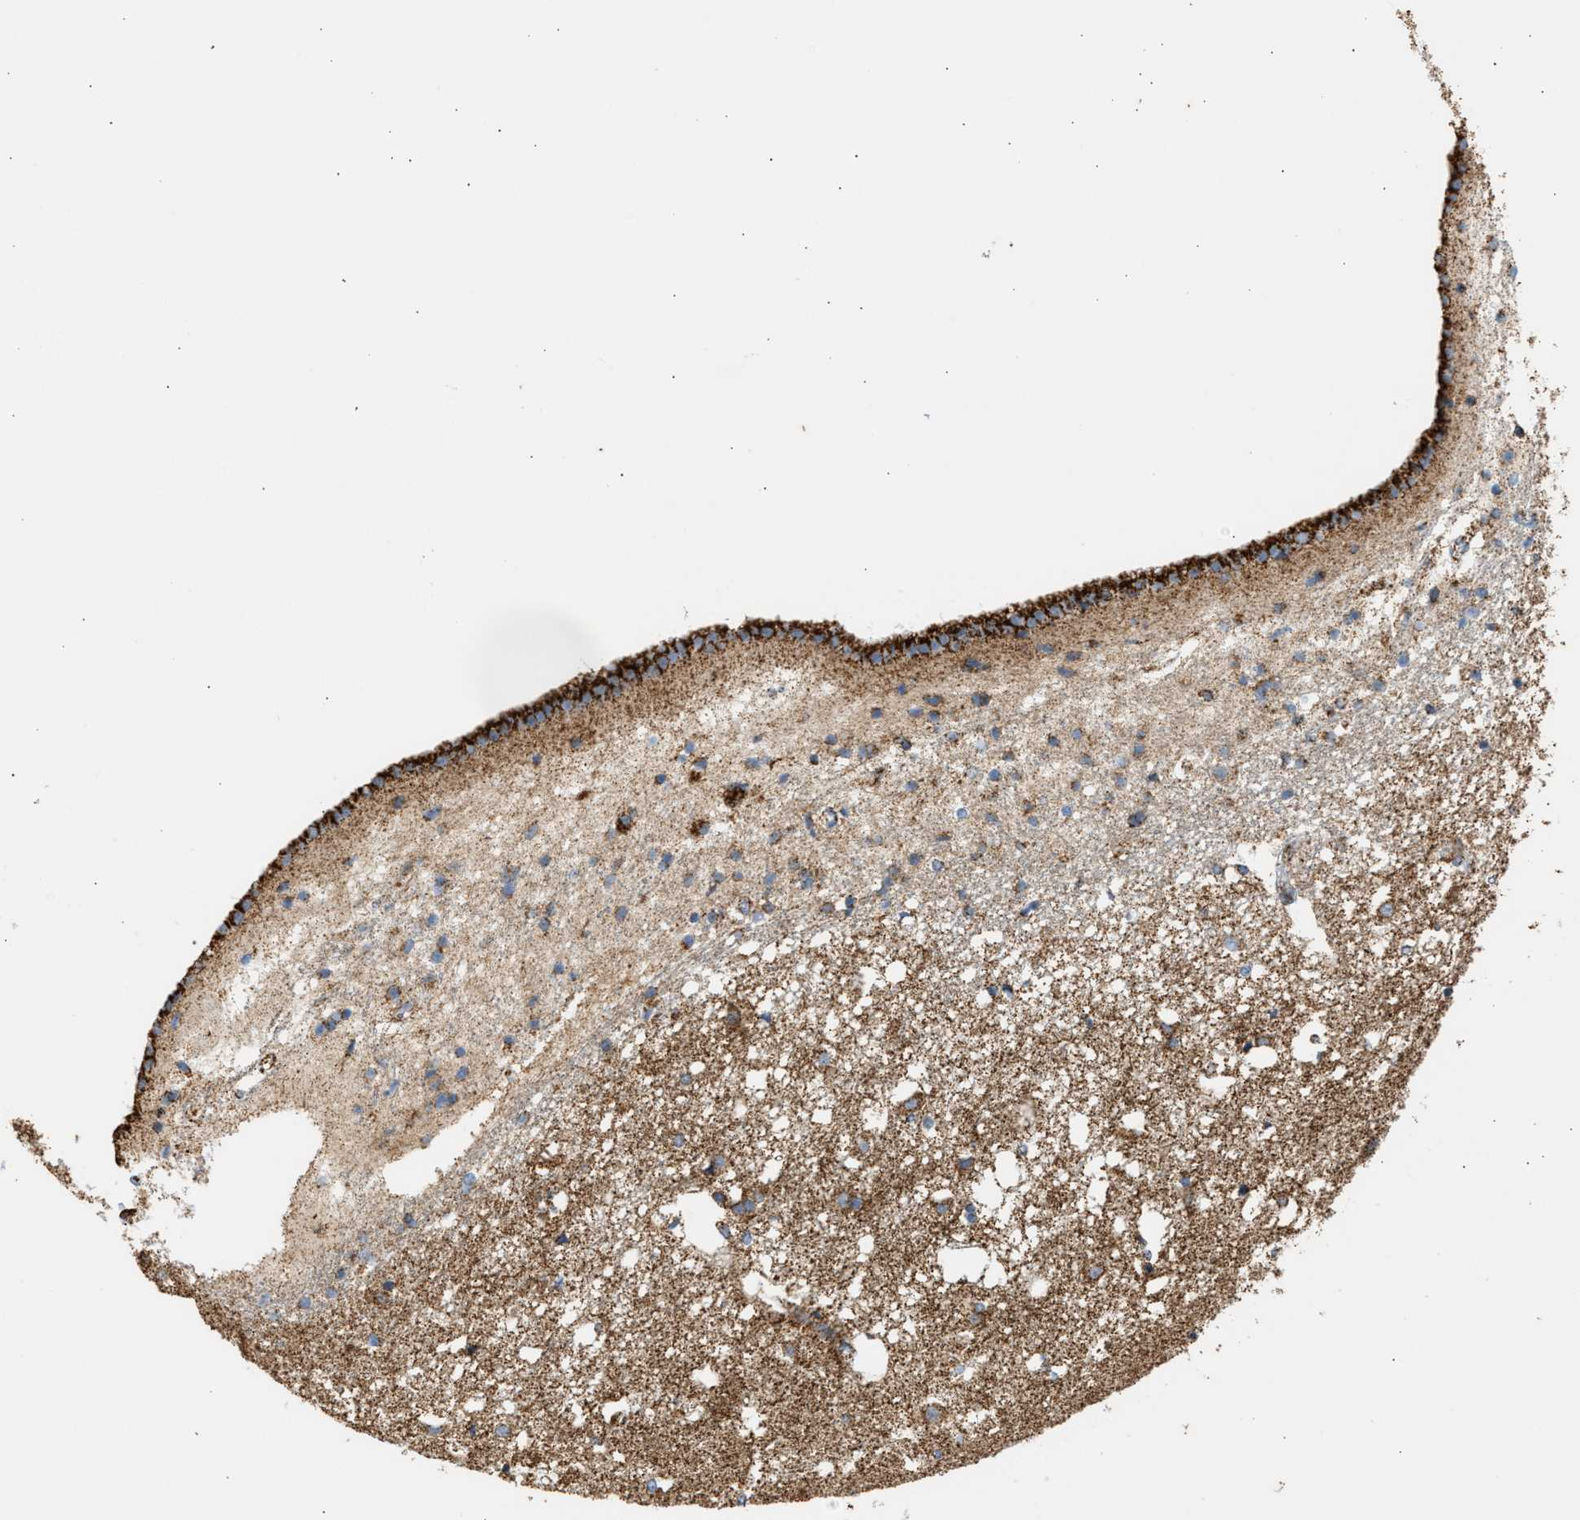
{"staining": {"intensity": "strong", "quantity": "25%-75%", "location": "cytoplasmic/membranous"}, "tissue": "caudate", "cell_type": "Glial cells", "image_type": "normal", "snomed": [{"axis": "morphology", "description": "Normal tissue, NOS"}, {"axis": "topography", "description": "Lateral ventricle wall"}], "caption": "IHC image of unremarkable human caudate stained for a protein (brown), which demonstrates high levels of strong cytoplasmic/membranous expression in about 25%-75% of glial cells.", "gene": "OGDH", "patient": {"sex": "male", "age": 45}}